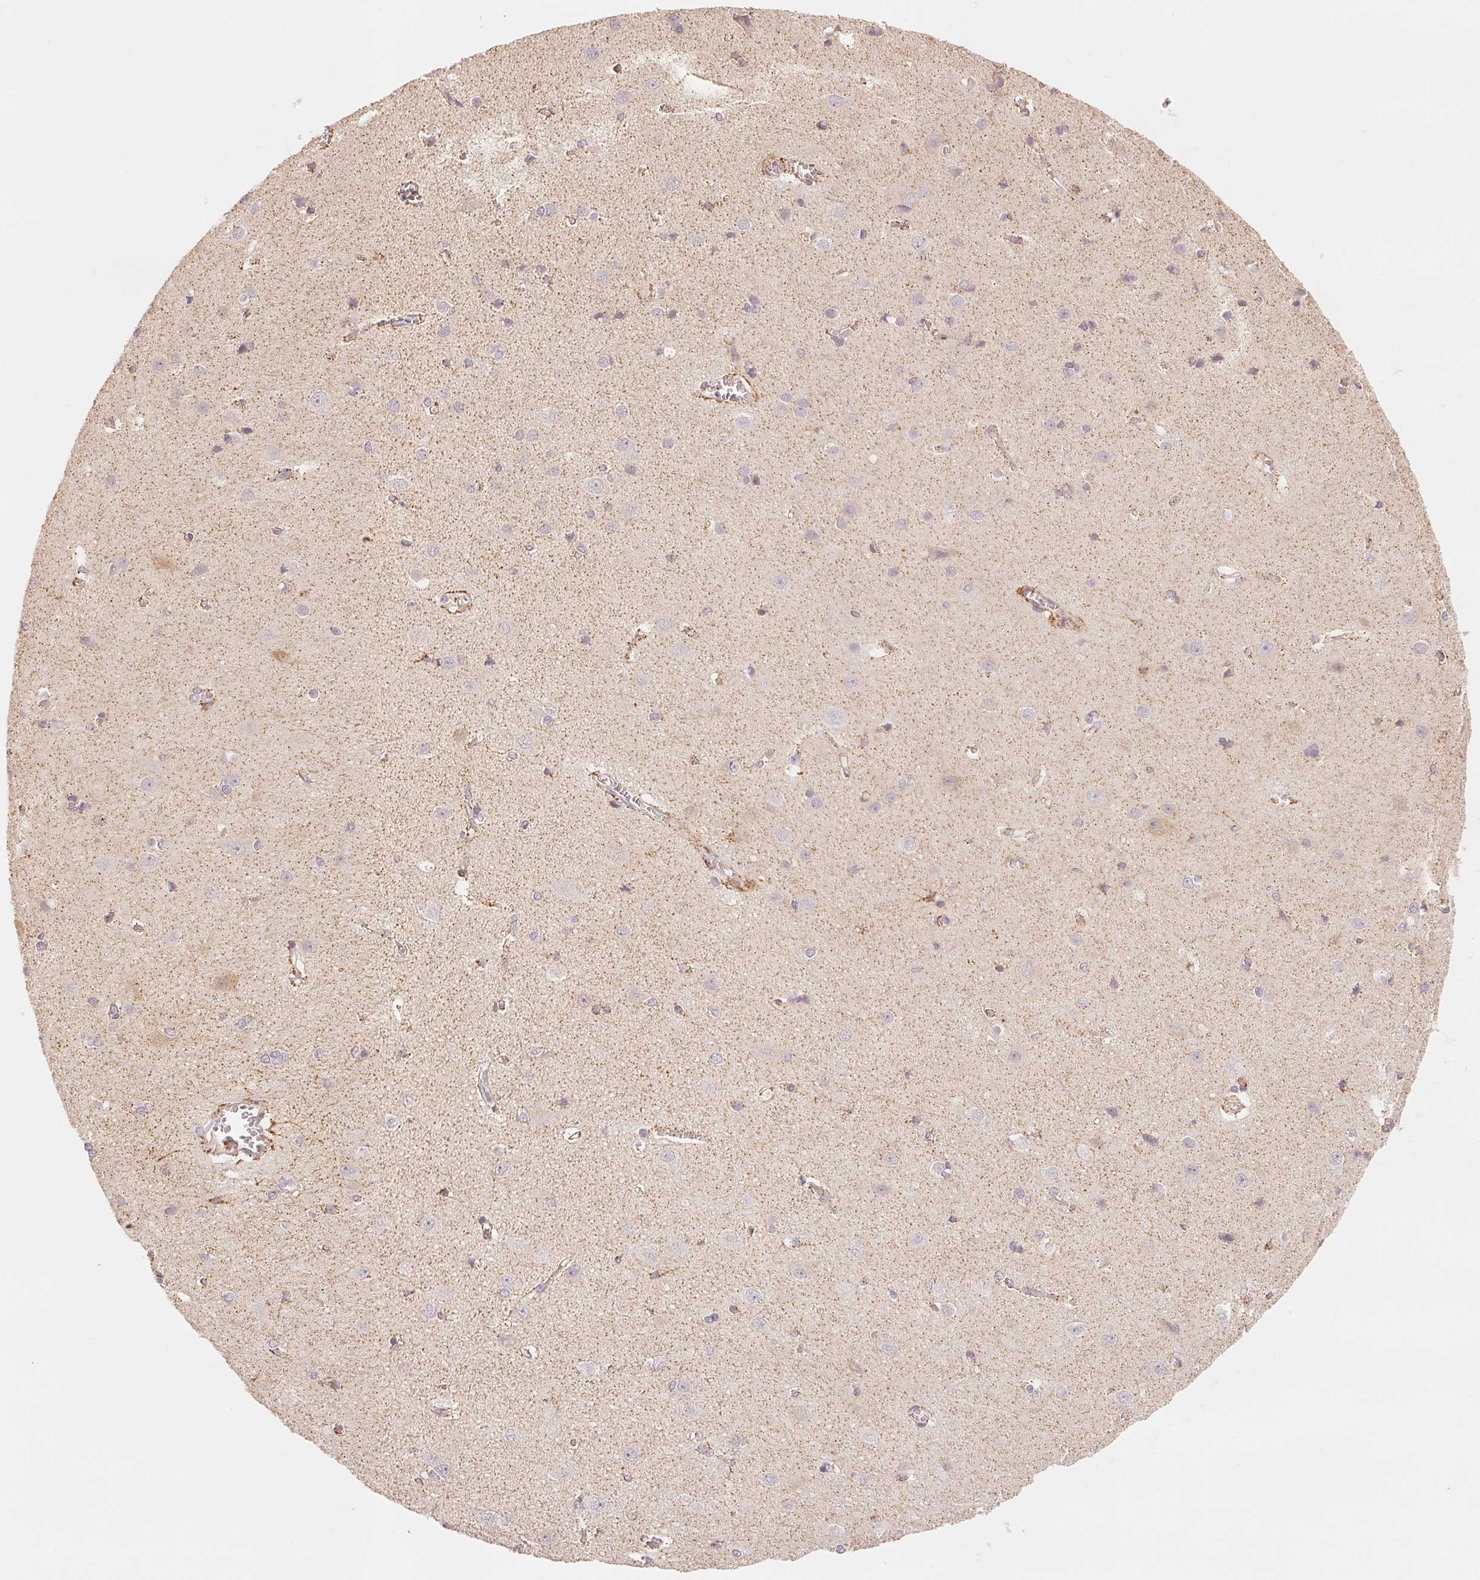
{"staining": {"intensity": "moderate", "quantity": "<25%", "location": "cytoplasmic/membranous"}, "tissue": "cerebral cortex", "cell_type": "Endothelial cells", "image_type": "normal", "snomed": [{"axis": "morphology", "description": "Normal tissue, NOS"}, {"axis": "topography", "description": "Cerebral cortex"}], "caption": "Immunohistochemistry (IHC) (DAB (3,3'-diaminobenzidine)) staining of normal cerebral cortex shows moderate cytoplasmic/membranous protein expression in approximately <25% of endothelial cells. Using DAB (brown) and hematoxylin (blue) stains, captured at high magnification using brightfield microscopy.", "gene": "NCOA4", "patient": {"sex": "male", "age": 37}}